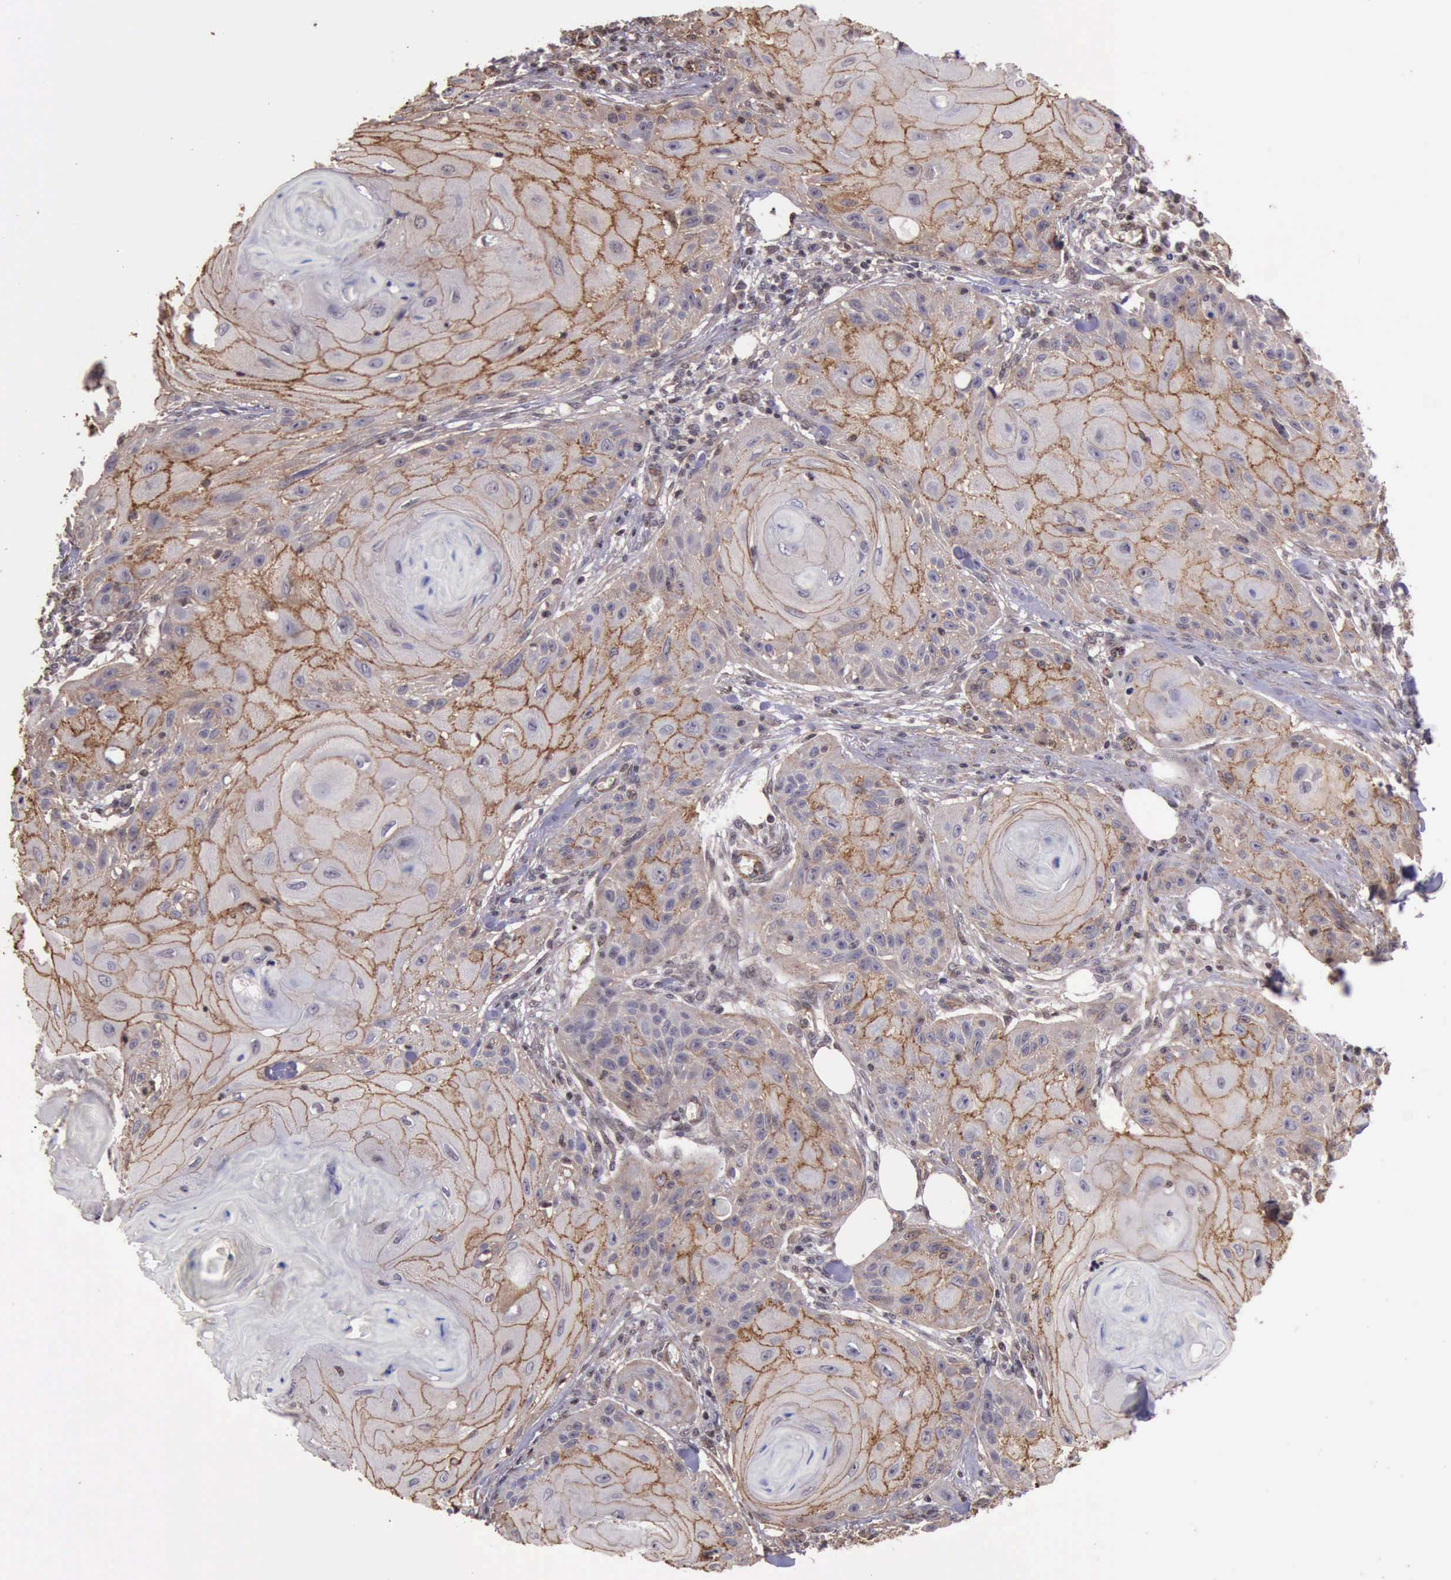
{"staining": {"intensity": "moderate", "quantity": ">75%", "location": "cytoplasmic/membranous"}, "tissue": "skin cancer", "cell_type": "Tumor cells", "image_type": "cancer", "snomed": [{"axis": "morphology", "description": "Squamous cell carcinoma, NOS"}, {"axis": "topography", "description": "Skin"}], "caption": "This is an image of immunohistochemistry staining of skin cancer, which shows moderate expression in the cytoplasmic/membranous of tumor cells.", "gene": "CTNNB1", "patient": {"sex": "female", "age": 88}}